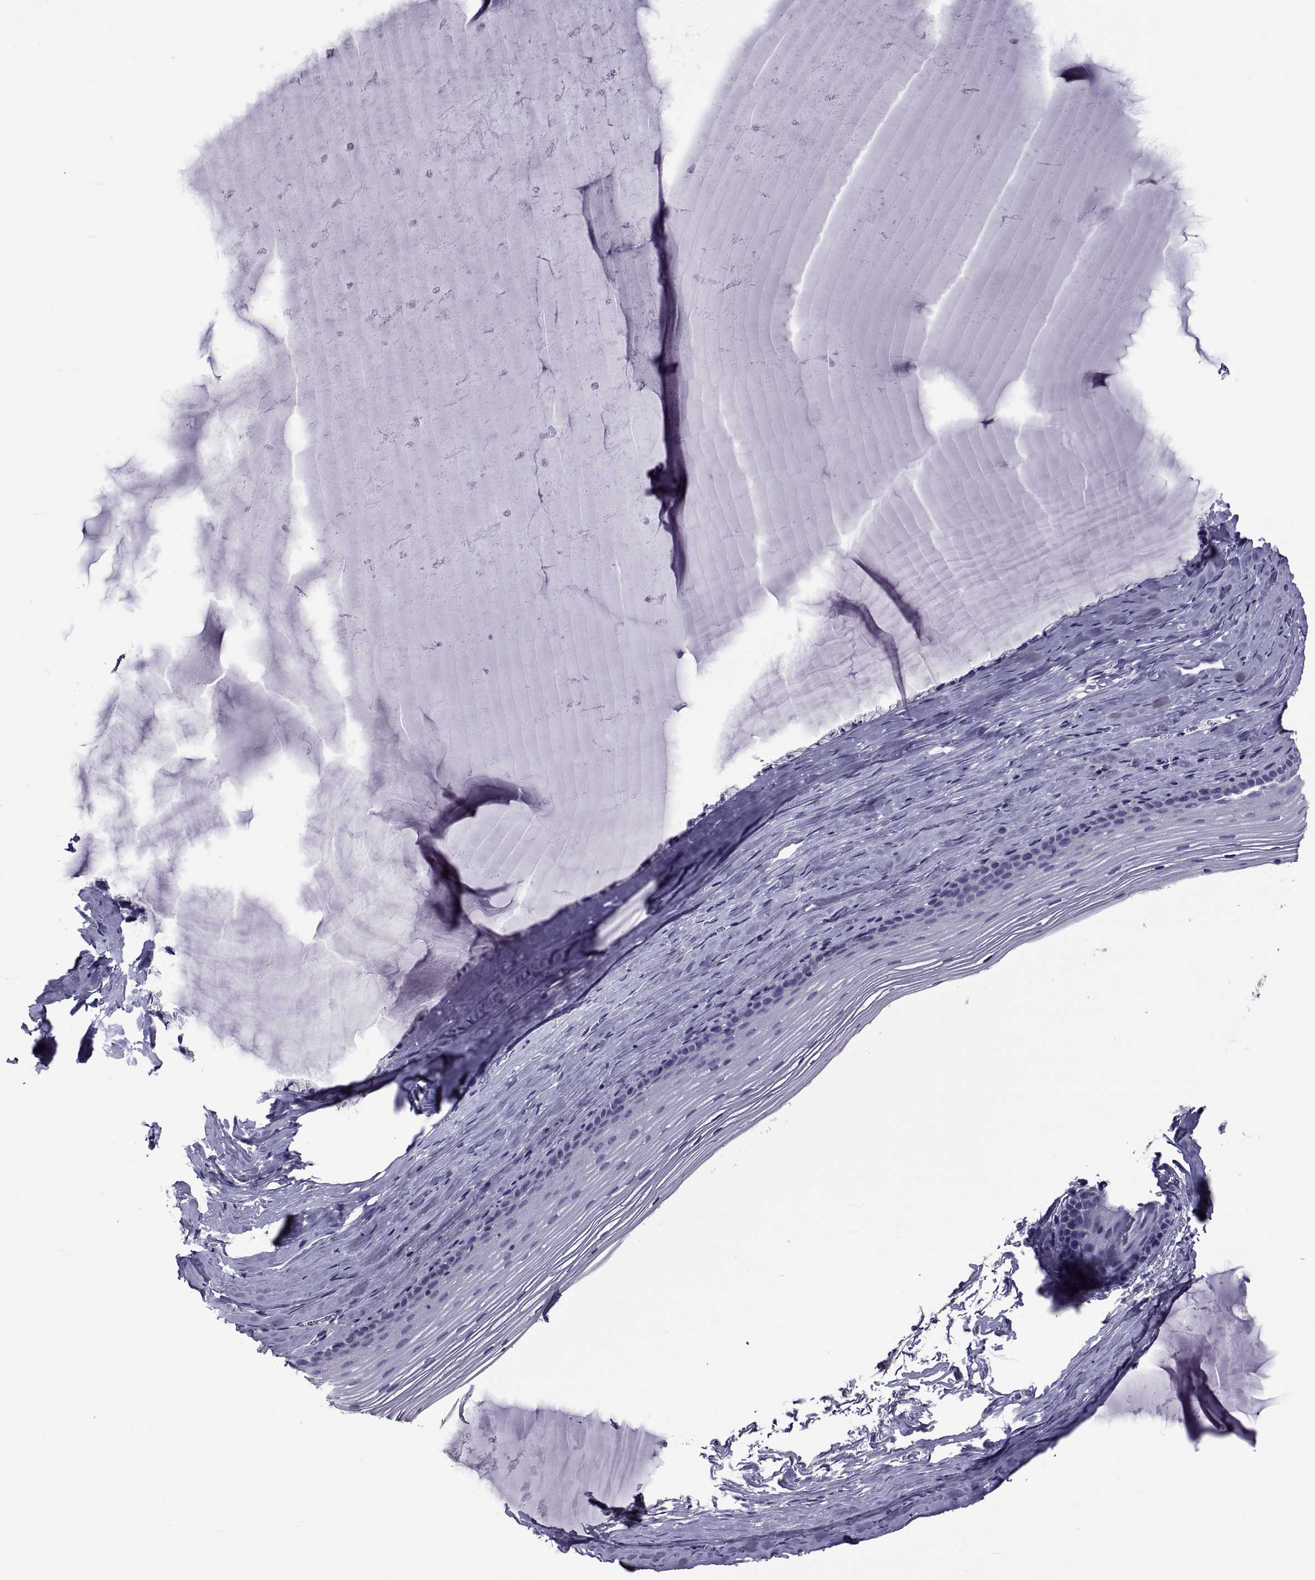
{"staining": {"intensity": "negative", "quantity": "none", "location": "none"}, "tissue": "cervix", "cell_type": "Glandular cells", "image_type": "normal", "snomed": [{"axis": "morphology", "description": "Normal tissue, NOS"}, {"axis": "topography", "description": "Cervix"}], "caption": "Image shows no protein positivity in glandular cells of benign cervix.", "gene": "TMC3", "patient": {"sex": "female", "age": 40}}